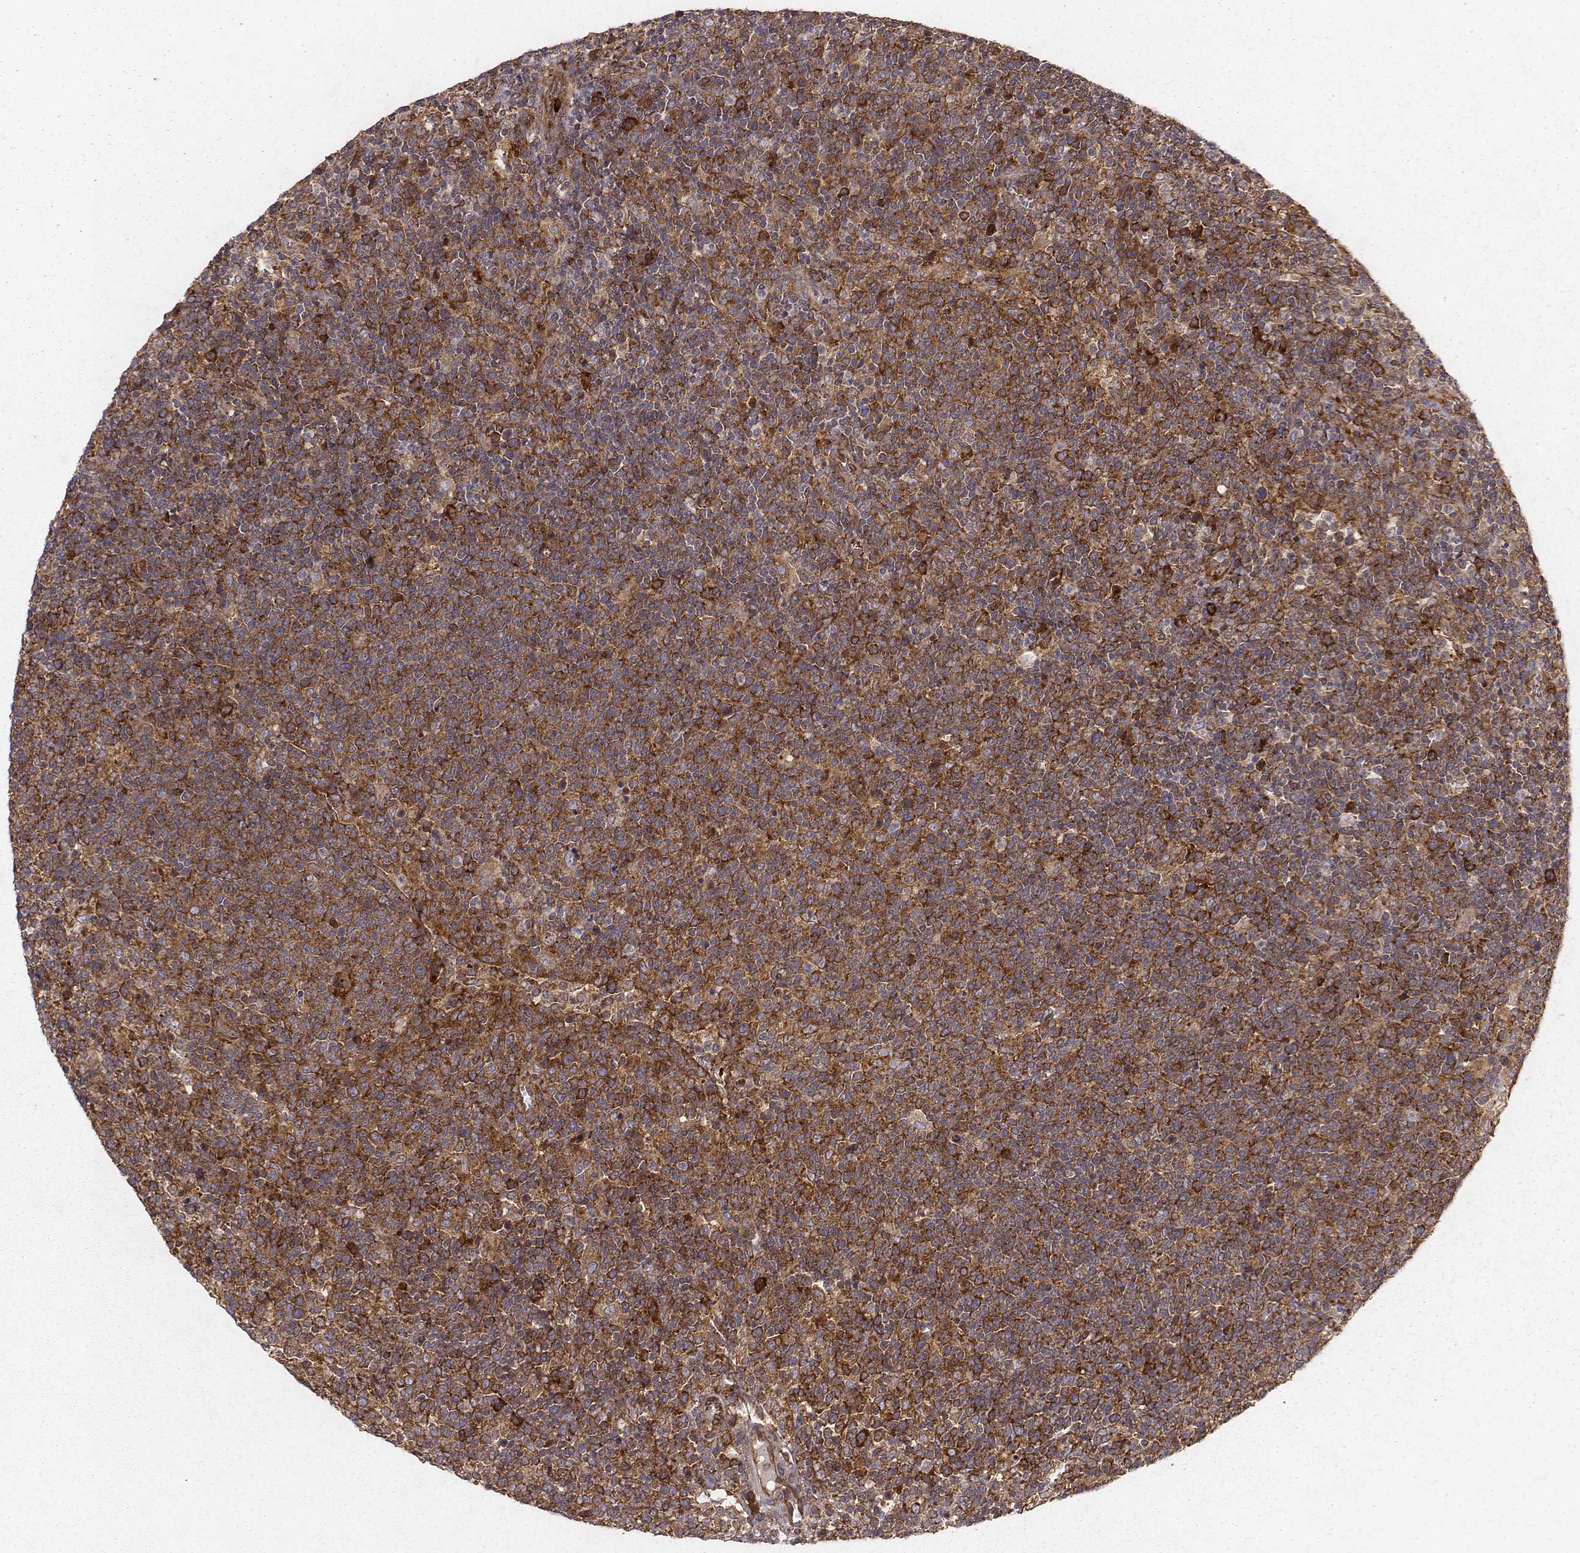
{"staining": {"intensity": "strong", "quantity": ">75%", "location": "cytoplasmic/membranous"}, "tissue": "lymphoma", "cell_type": "Tumor cells", "image_type": "cancer", "snomed": [{"axis": "morphology", "description": "Malignant lymphoma, non-Hodgkin's type, High grade"}, {"axis": "topography", "description": "Lymph node"}], "caption": "Malignant lymphoma, non-Hodgkin's type (high-grade) tissue shows strong cytoplasmic/membranous staining in about >75% of tumor cells, visualized by immunohistochemistry. (brown staining indicates protein expression, while blue staining denotes nuclei).", "gene": "TXLNA", "patient": {"sex": "male", "age": 61}}